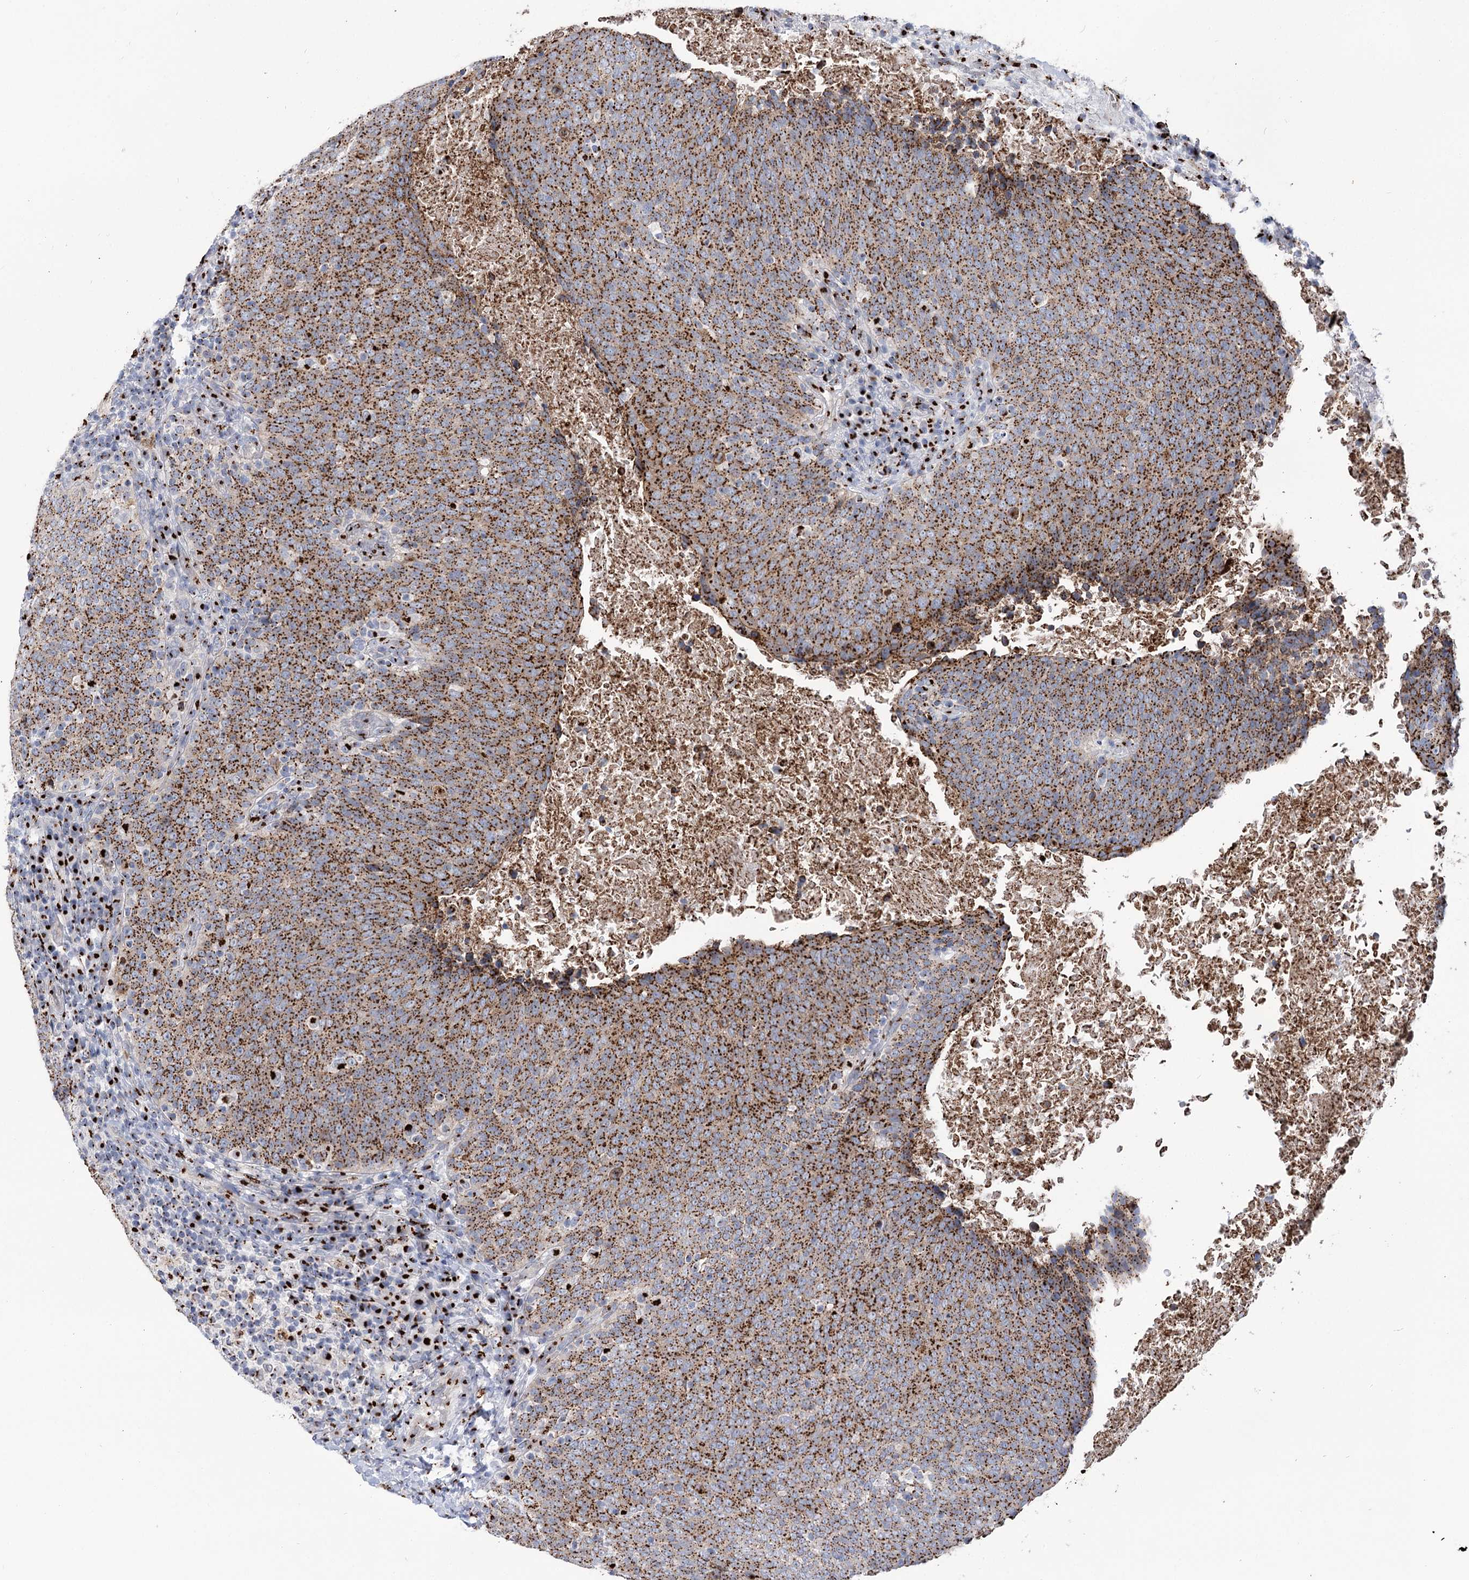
{"staining": {"intensity": "strong", "quantity": ">75%", "location": "cytoplasmic/membranous"}, "tissue": "head and neck cancer", "cell_type": "Tumor cells", "image_type": "cancer", "snomed": [{"axis": "morphology", "description": "Squamous cell carcinoma, NOS"}, {"axis": "morphology", "description": "Squamous cell carcinoma, metastatic, NOS"}, {"axis": "topography", "description": "Lymph node"}, {"axis": "topography", "description": "Head-Neck"}], "caption": "There is high levels of strong cytoplasmic/membranous positivity in tumor cells of metastatic squamous cell carcinoma (head and neck), as demonstrated by immunohistochemical staining (brown color).", "gene": "TMEM165", "patient": {"sex": "male", "age": 62}}